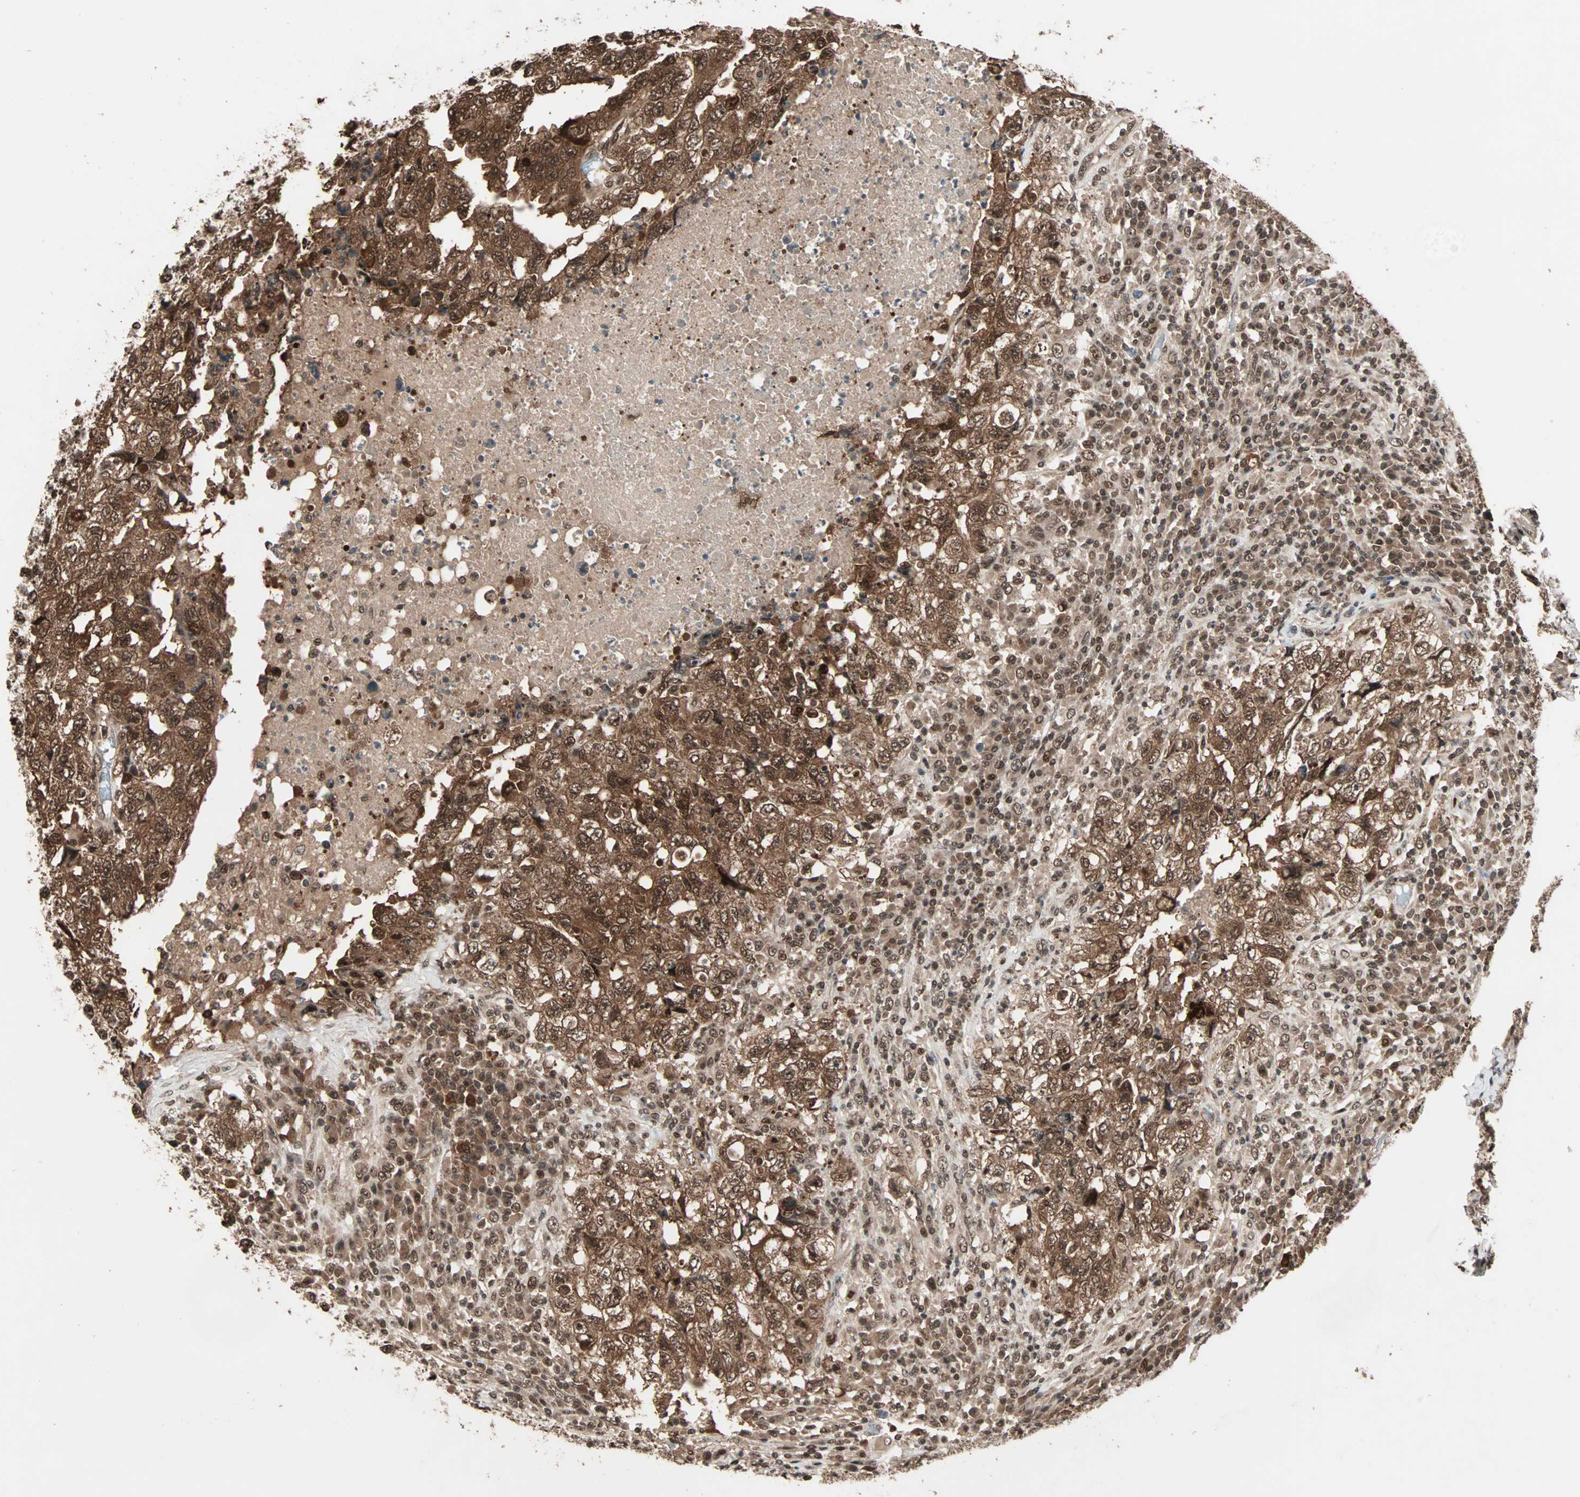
{"staining": {"intensity": "strong", "quantity": ">75%", "location": "cytoplasmic/membranous,nuclear"}, "tissue": "testis cancer", "cell_type": "Tumor cells", "image_type": "cancer", "snomed": [{"axis": "morphology", "description": "Necrosis, NOS"}, {"axis": "morphology", "description": "Carcinoma, Embryonal, NOS"}, {"axis": "topography", "description": "Testis"}], "caption": "Human testis cancer (embryonal carcinoma) stained for a protein (brown) demonstrates strong cytoplasmic/membranous and nuclear positive expression in about >75% of tumor cells.", "gene": "ZNF44", "patient": {"sex": "male", "age": 19}}